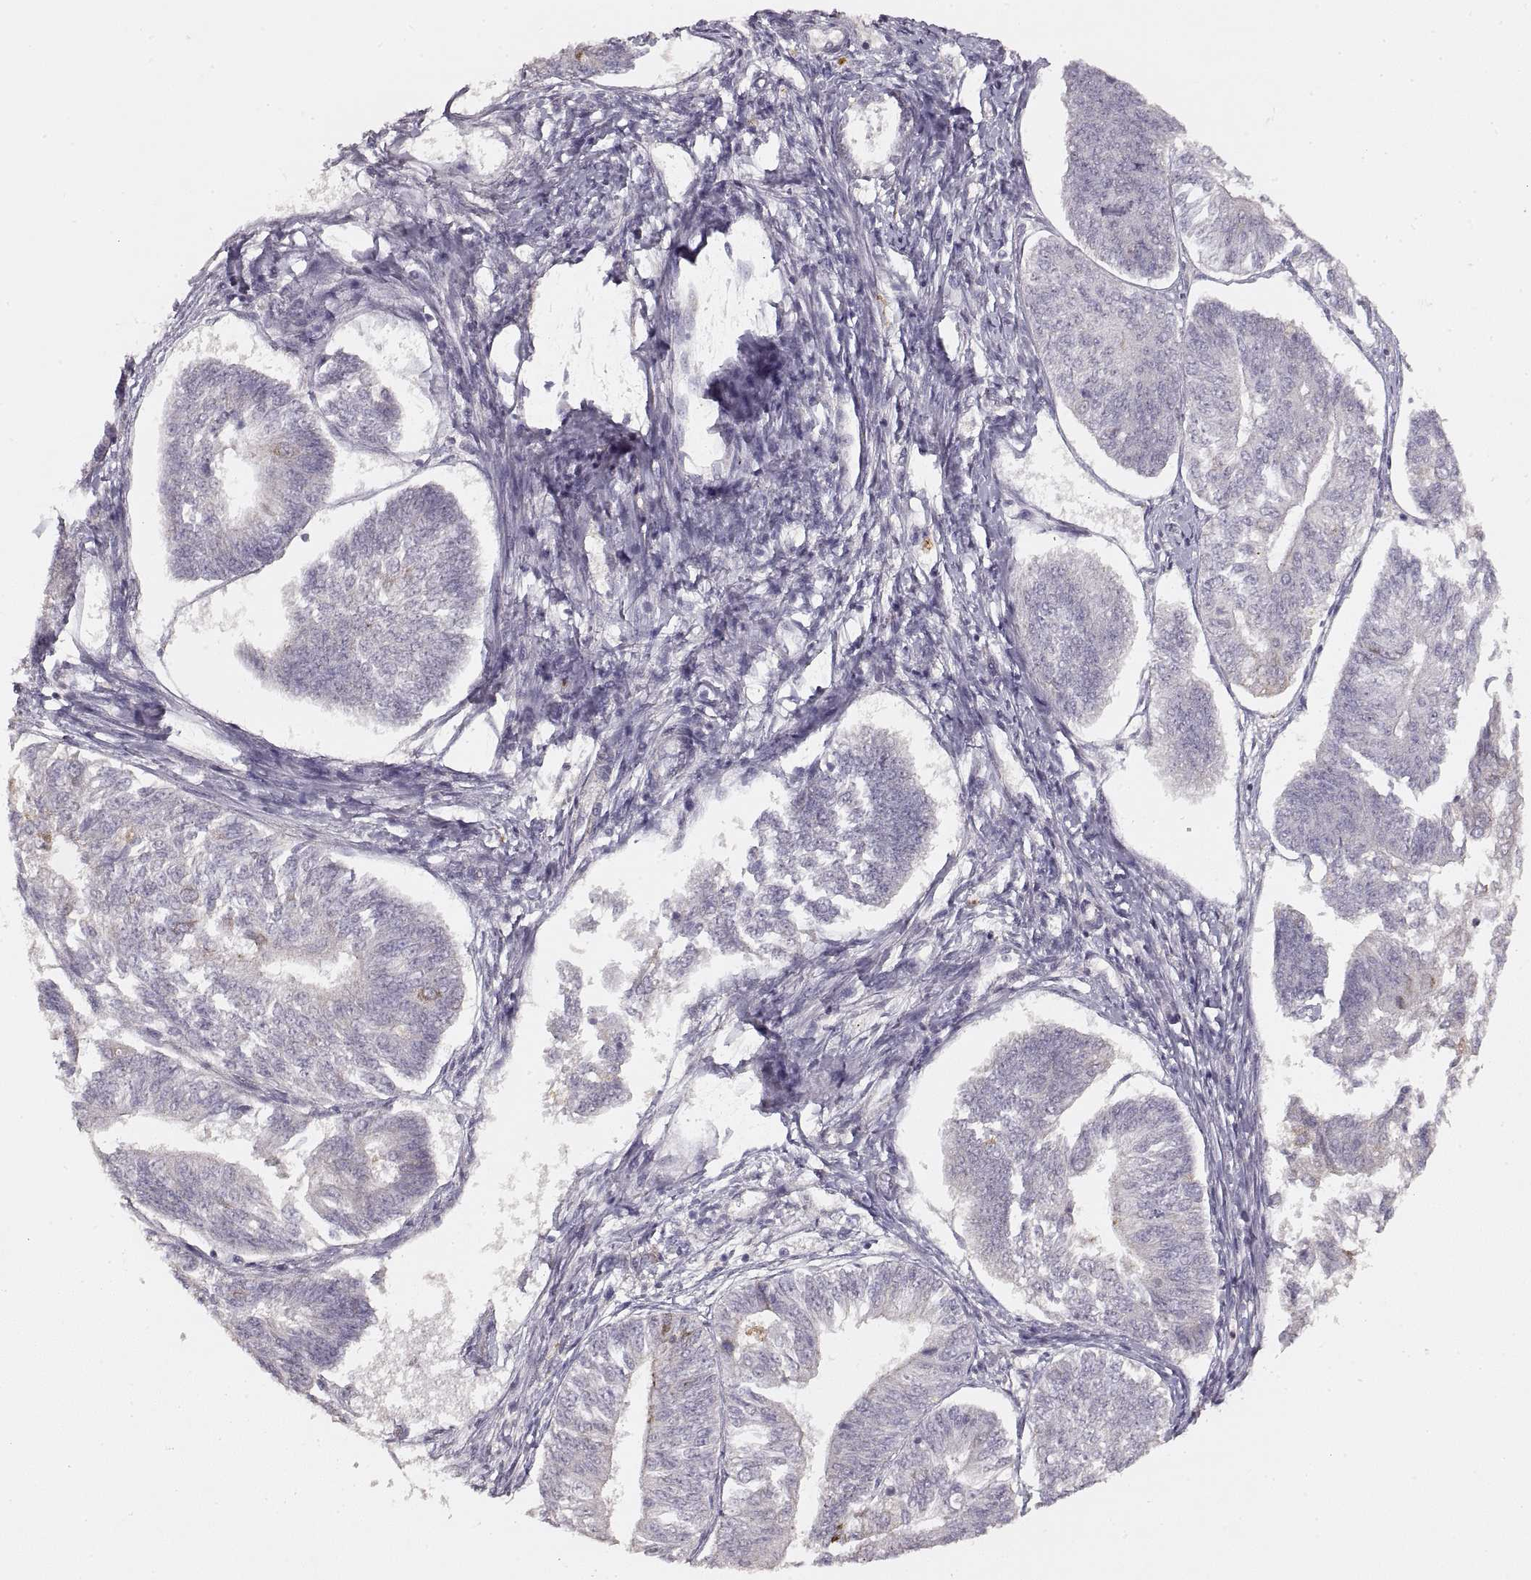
{"staining": {"intensity": "negative", "quantity": "none", "location": "none"}, "tissue": "endometrial cancer", "cell_type": "Tumor cells", "image_type": "cancer", "snomed": [{"axis": "morphology", "description": "Adenocarcinoma, NOS"}, {"axis": "topography", "description": "Endometrium"}], "caption": "This micrograph is of endometrial cancer stained with immunohistochemistry to label a protein in brown with the nuclei are counter-stained blue. There is no staining in tumor cells. (Brightfield microscopy of DAB IHC at high magnification).", "gene": "LAMC2", "patient": {"sex": "female", "age": 58}}